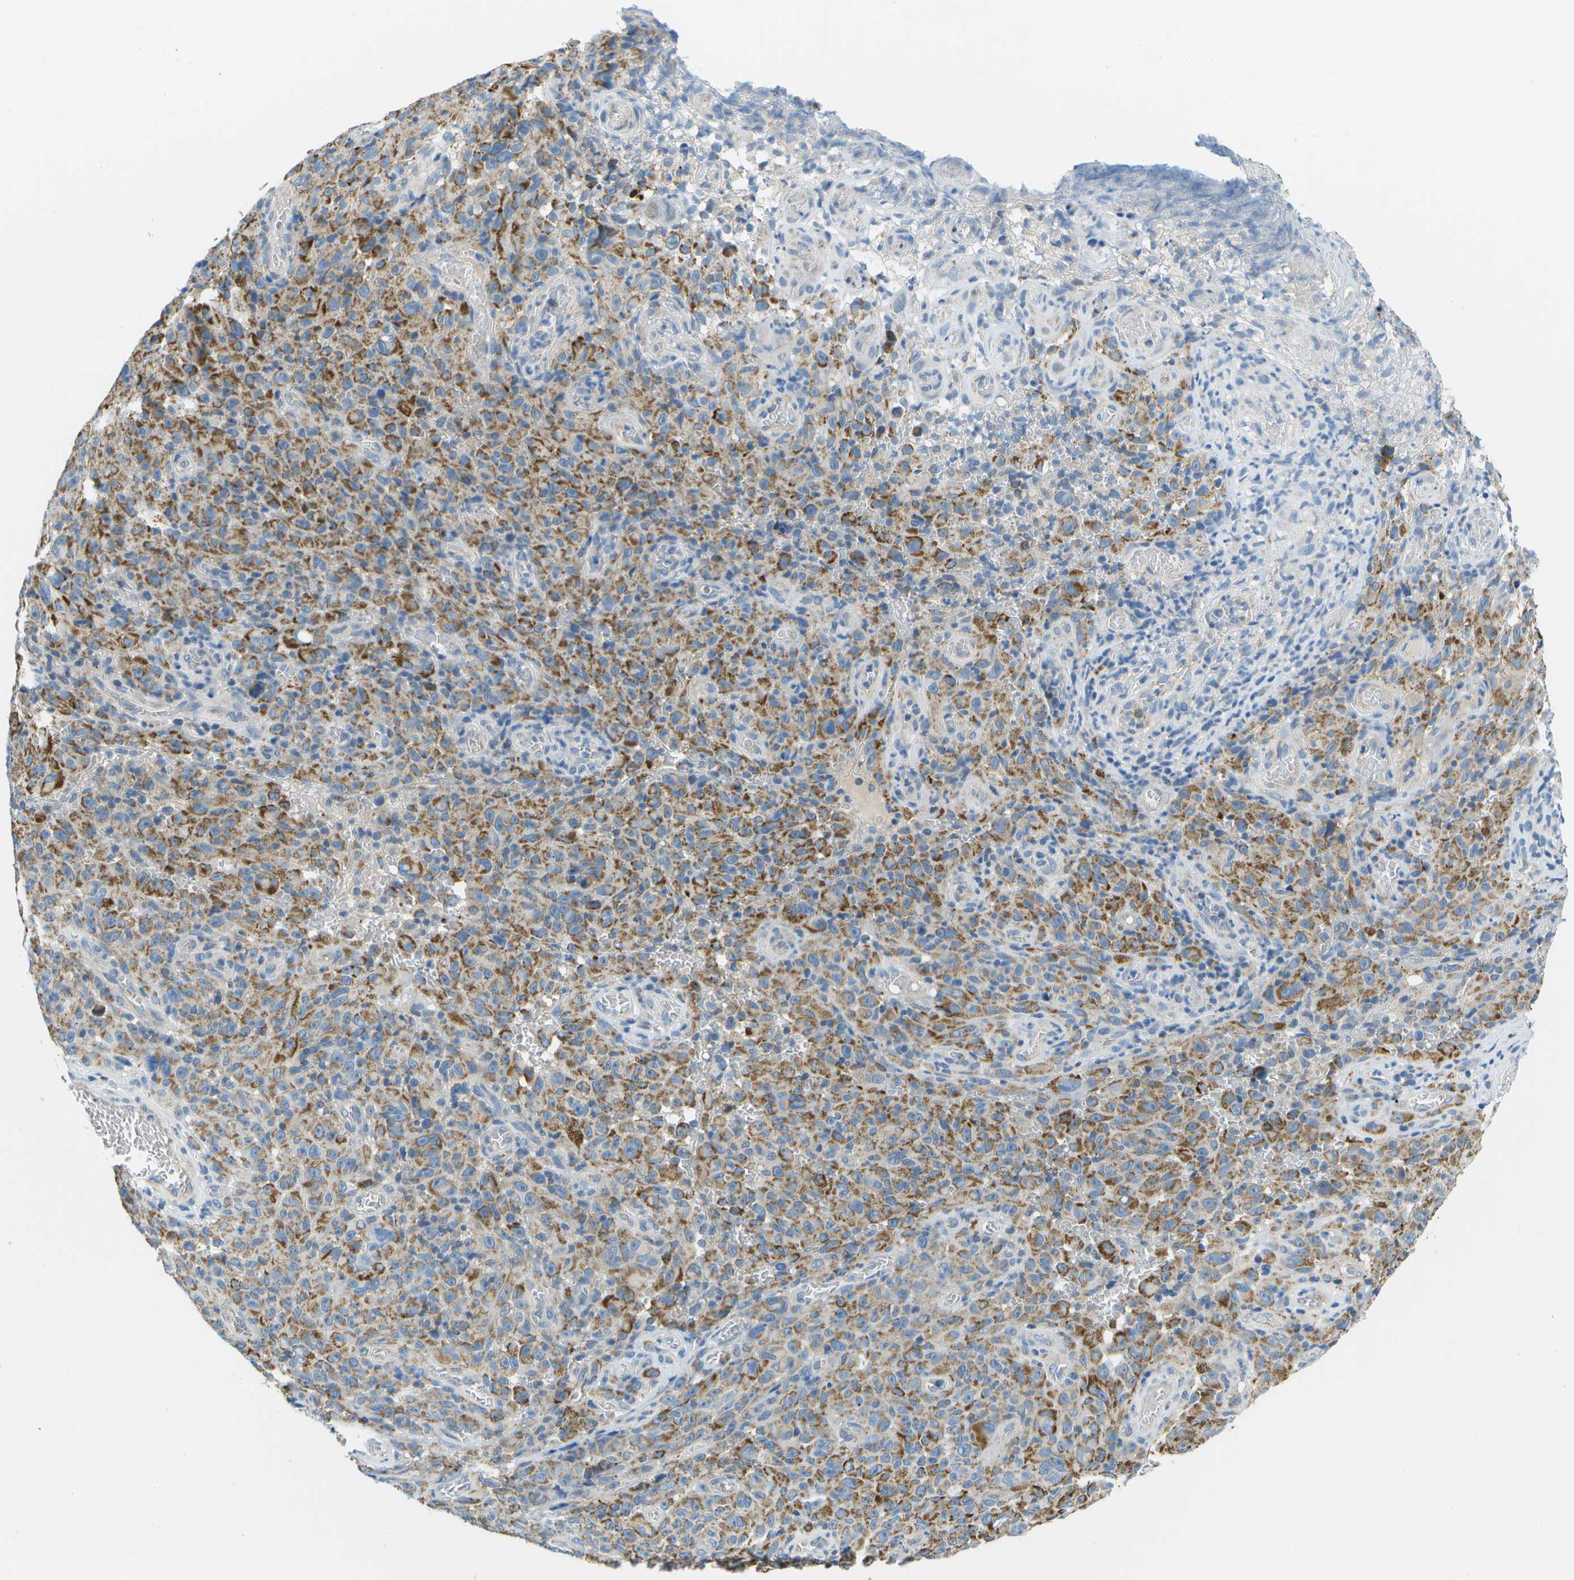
{"staining": {"intensity": "moderate", "quantity": "25%-75%", "location": "cytoplasmic/membranous"}, "tissue": "melanoma", "cell_type": "Tumor cells", "image_type": "cancer", "snomed": [{"axis": "morphology", "description": "Malignant melanoma, NOS"}, {"axis": "topography", "description": "Skin"}], "caption": "Brown immunohistochemical staining in melanoma demonstrates moderate cytoplasmic/membranous staining in about 25%-75% of tumor cells.", "gene": "PTGIS", "patient": {"sex": "female", "age": 82}}